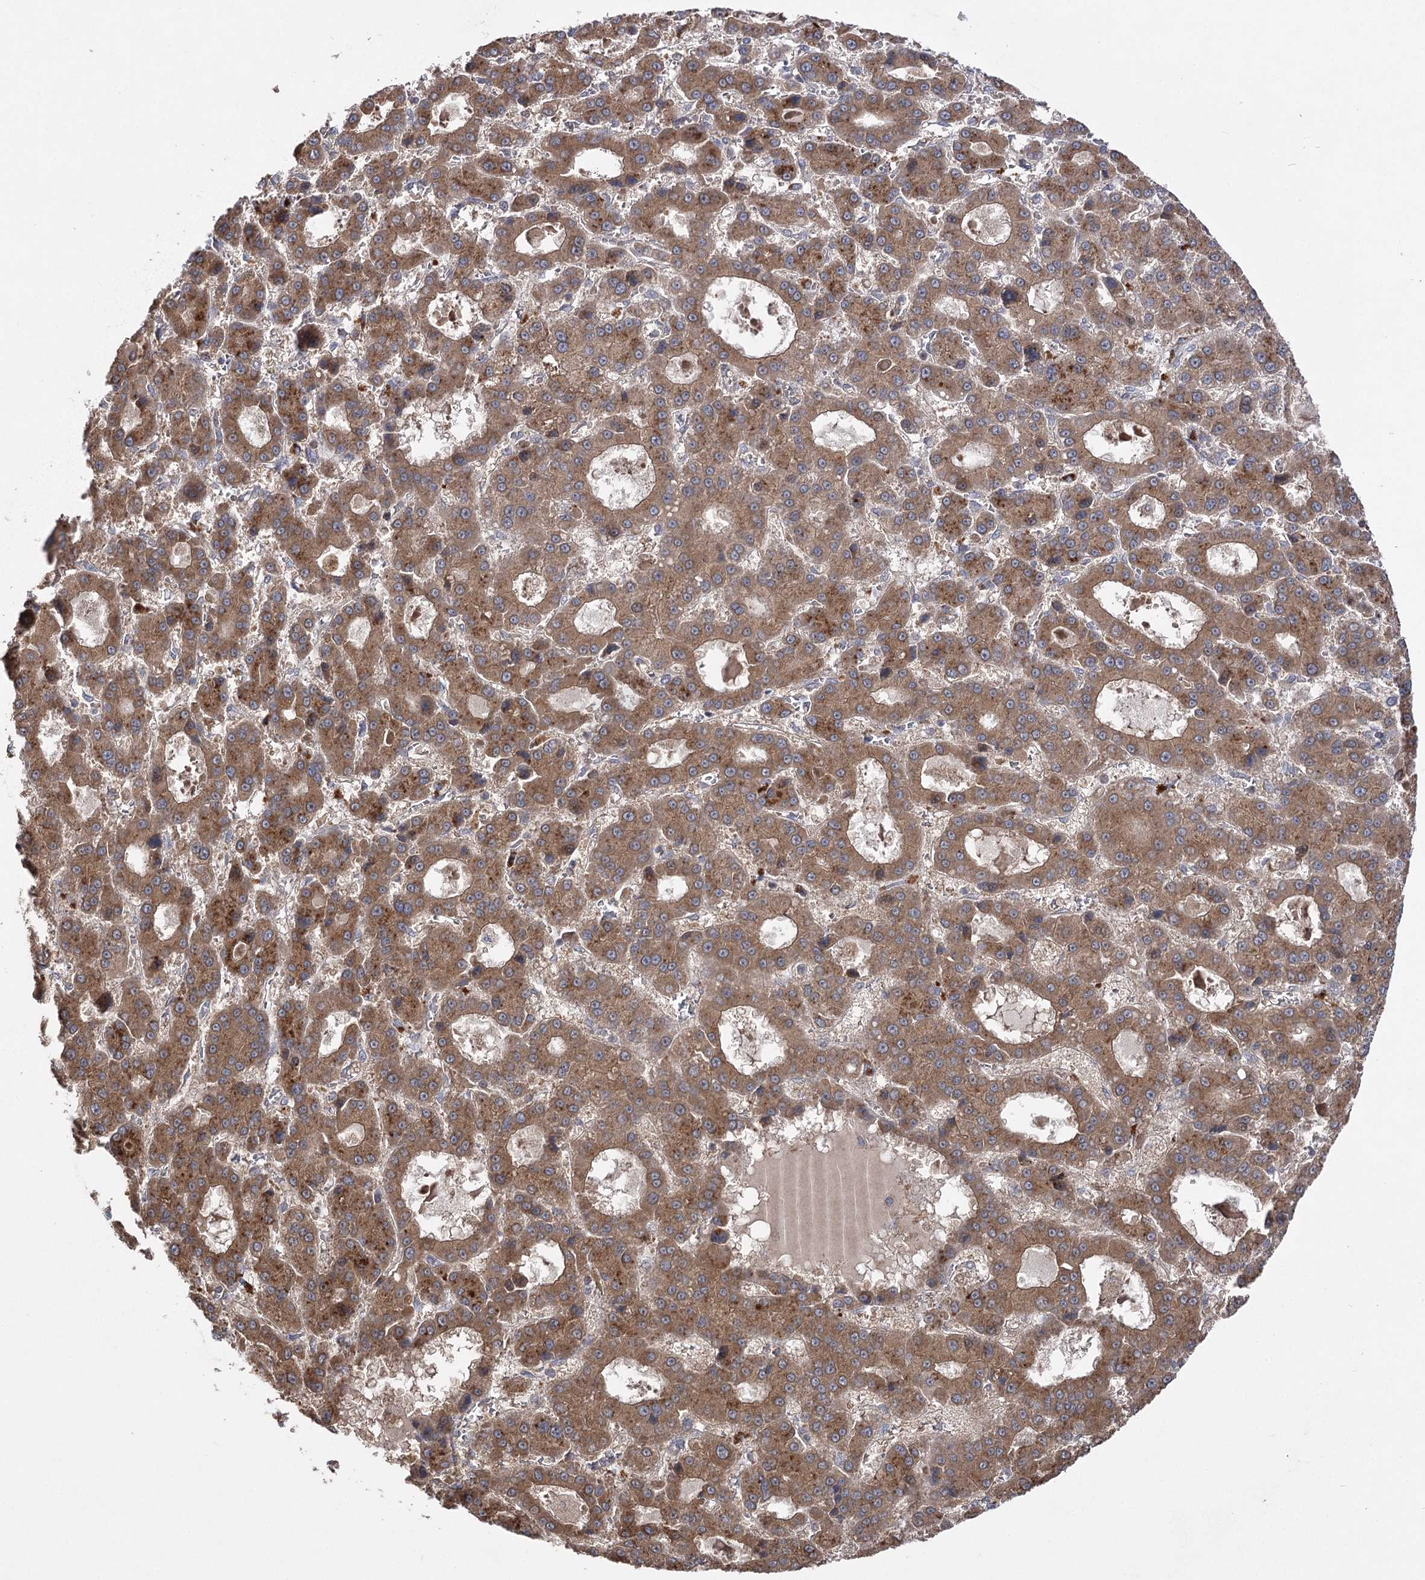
{"staining": {"intensity": "moderate", "quantity": ">75%", "location": "cytoplasmic/membranous"}, "tissue": "liver cancer", "cell_type": "Tumor cells", "image_type": "cancer", "snomed": [{"axis": "morphology", "description": "Carcinoma, Hepatocellular, NOS"}, {"axis": "topography", "description": "Liver"}], "caption": "Protein expression by immunohistochemistry (IHC) displays moderate cytoplasmic/membranous staining in approximately >75% of tumor cells in hepatocellular carcinoma (liver).", "gene": "BCR", "patient": {"sex": "male", "age": 70}}